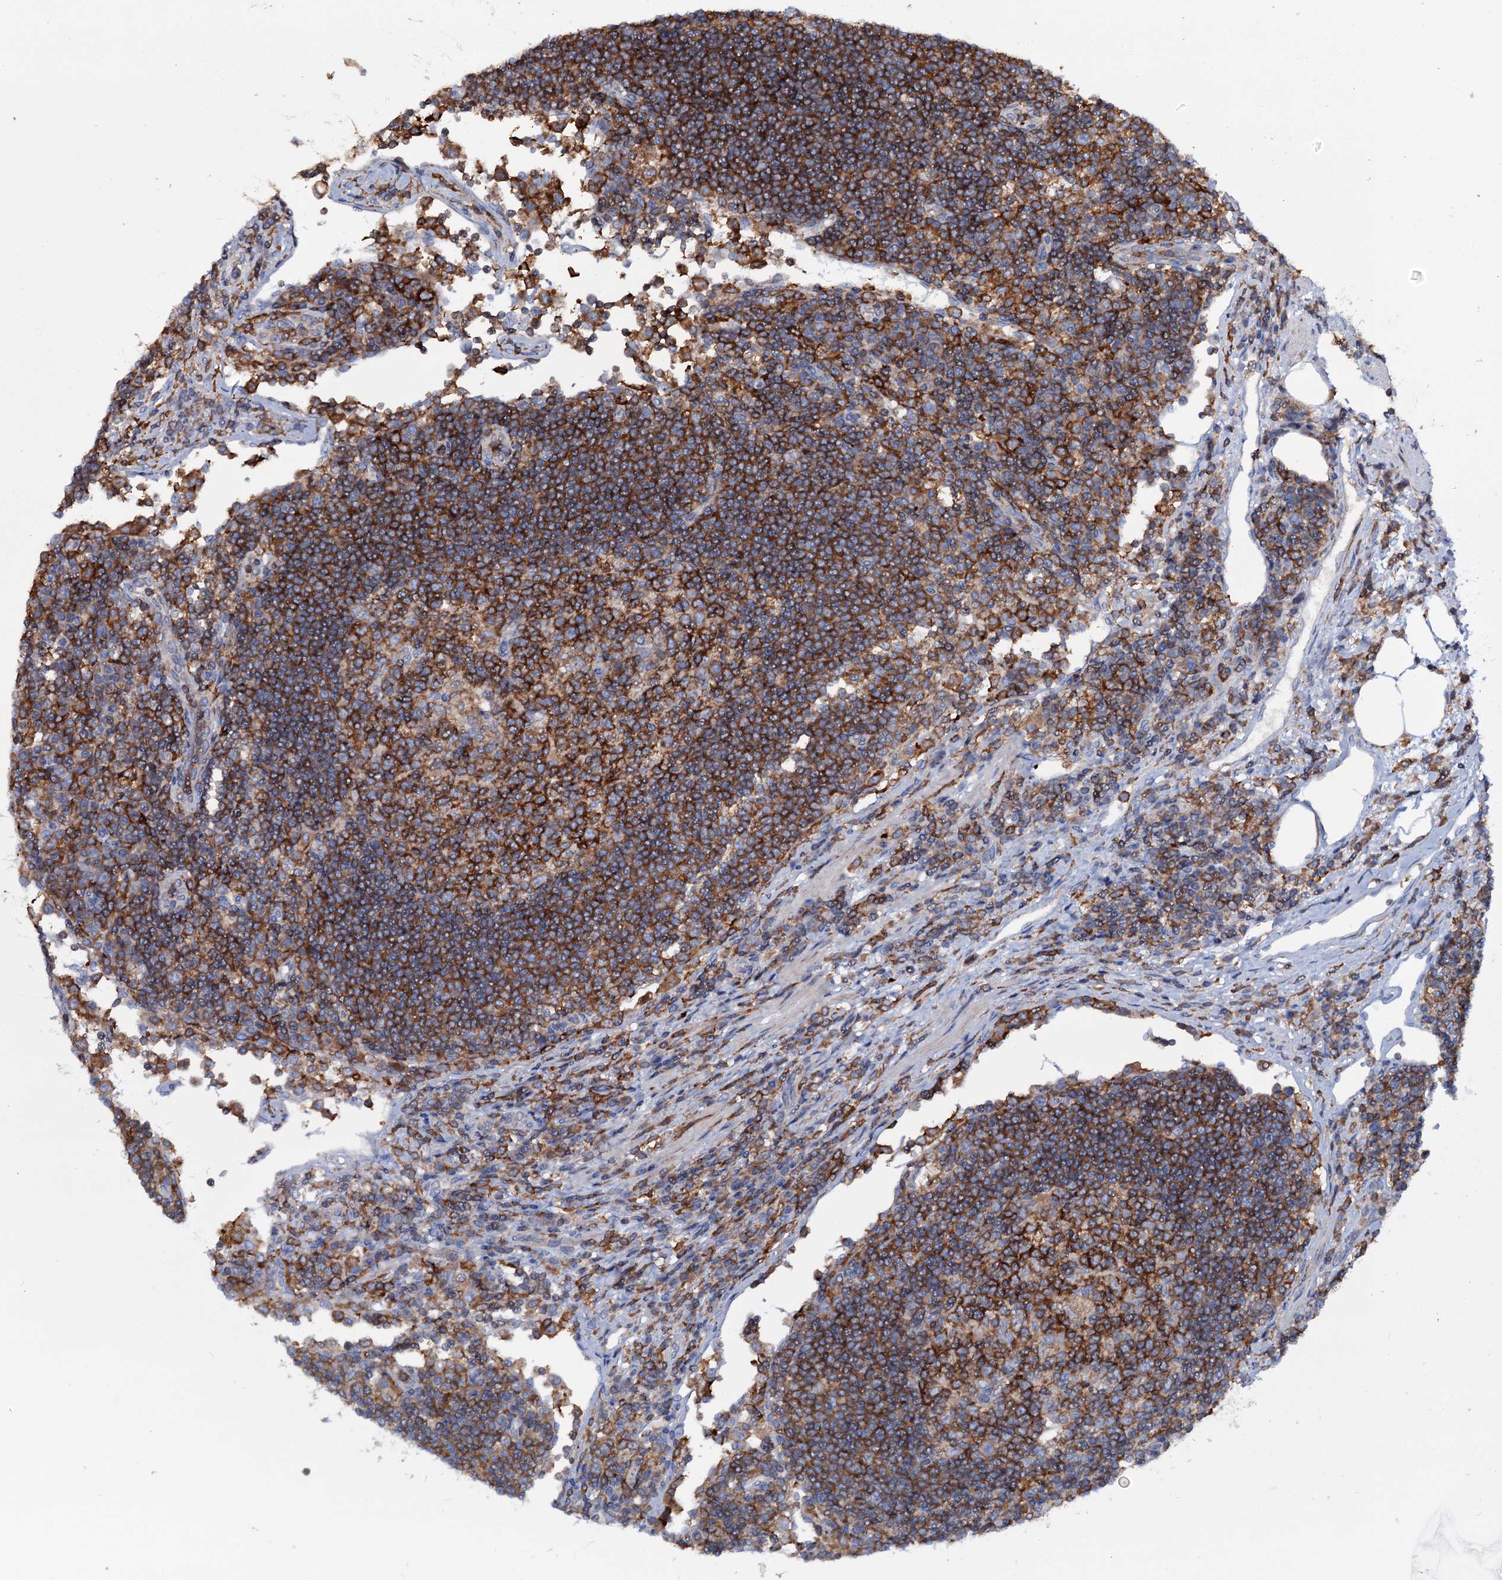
{"staining": {"intensity": "strong", "quantity": ">75%", "location": "cytoplasmic/membranous"}, "tissue": "lymph node", "cell_type": "Germinal center cells", "image_type": "normal", "snomed": [{"axis": "morphology", "description": "Normal tissue, NOS"}, {"axis": "topography", "description": "Lymph node"}], "caption": "Germinal center cells exhibit high levels of strong cytoplasmic/membranous positivity in about >75% of cells in benign lymph node.", "gene": "UBASH3B", "patient": {"sex": "female", "age": 53}}